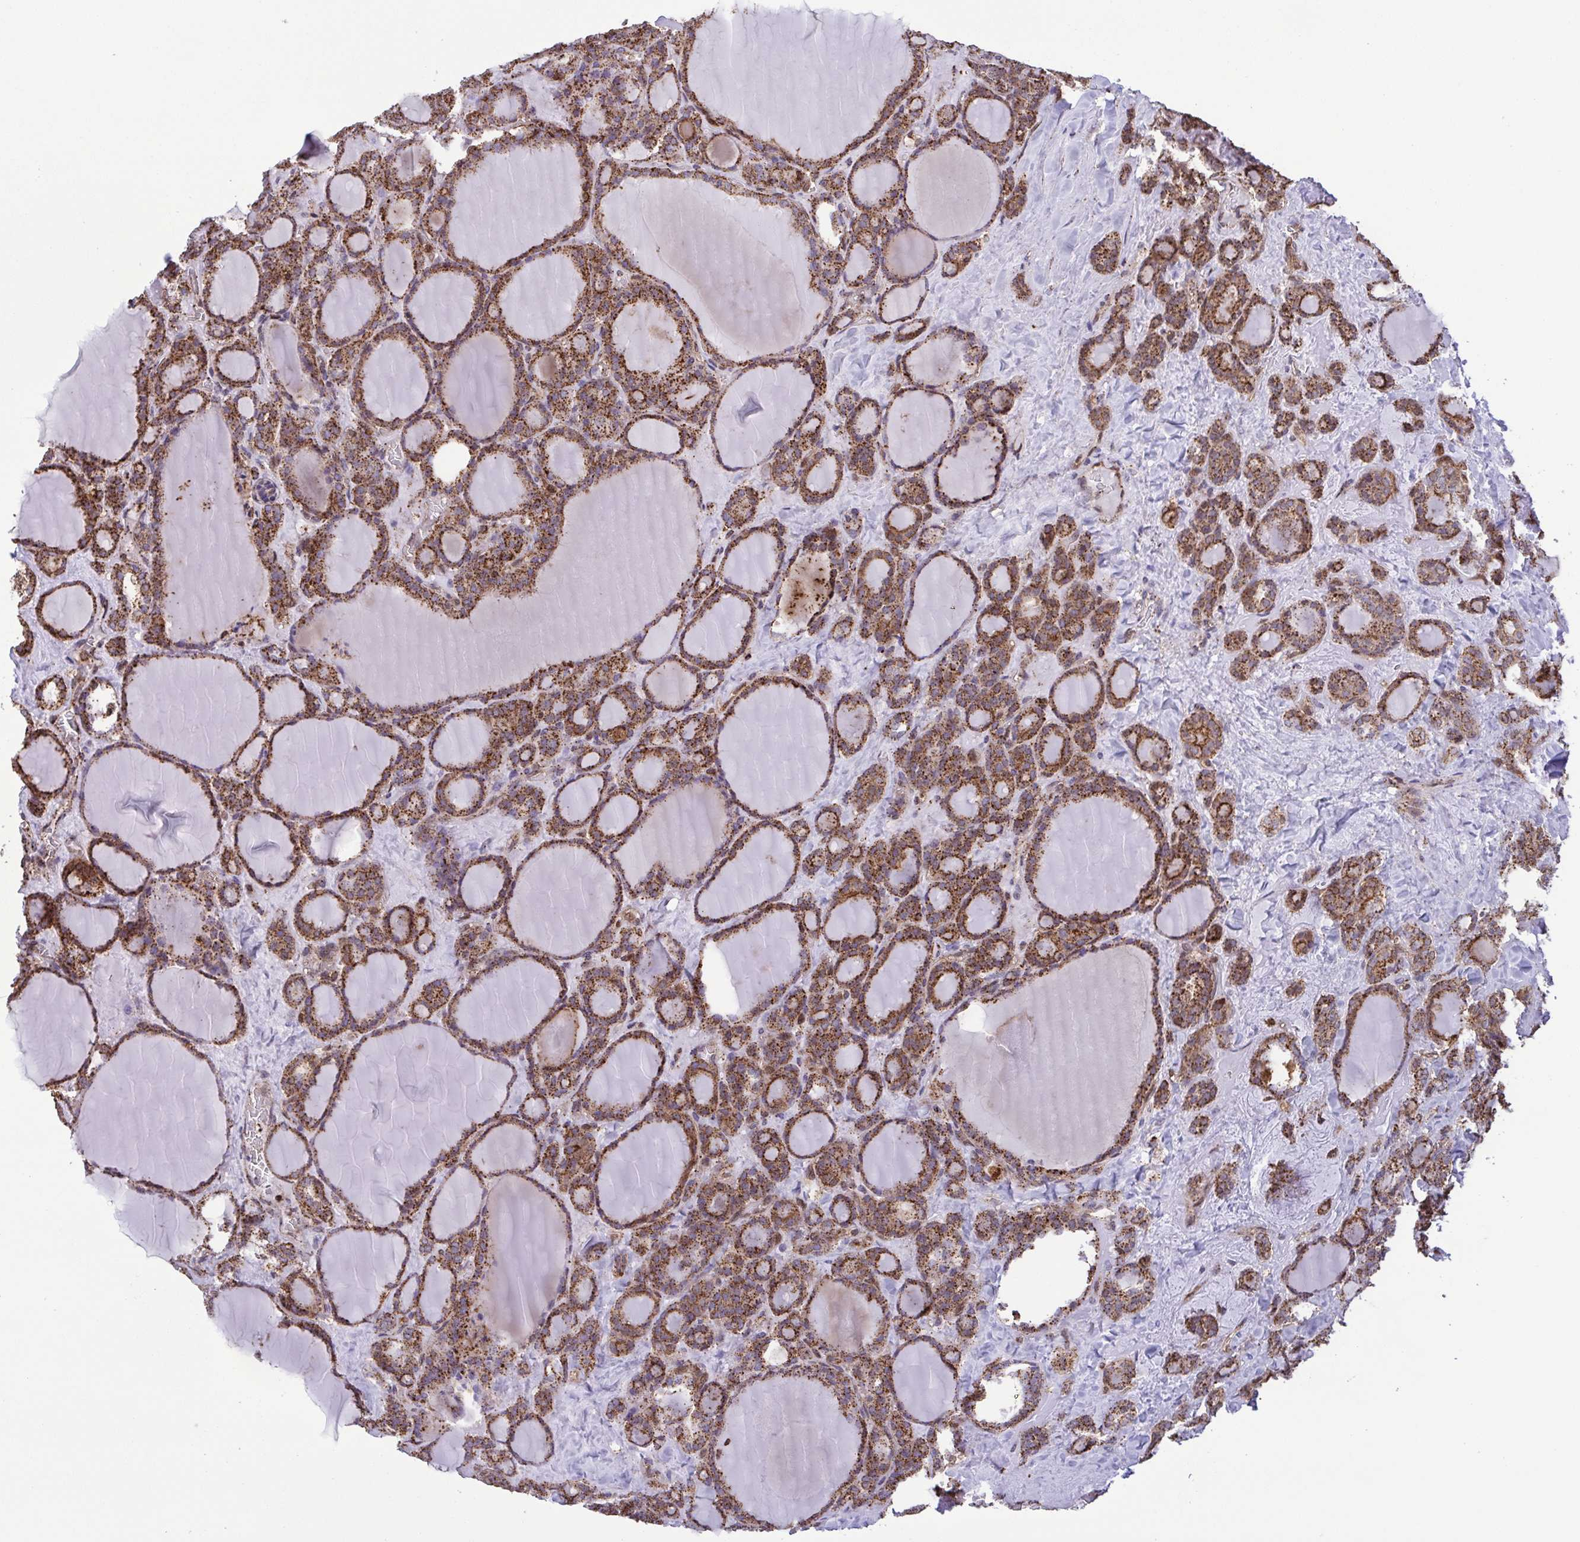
{"staining": {"intensity": "moderate", "quantity": ">75%", "location": "cytoplasmic/membranous"}, "tissue": "thyroid cancer", "cell_type": "Tumor cells", "image_type": "cancer", "snomed": [{"axis": "morphology", "description": "Normal tissue, NOS"}, {"axis": "morphology", "description": "Follicular adenoma carcinoma, NOS"}, {"axis": "topography", "description": "Thyroid gland"}], "caption": "A brown stain labels moderate cytoplasmic/membranous staining of a protein in thyroid follicular adenoma carcinoma tumor cells. (IHC, brightfield microscopy, high magnification).", "gene": "CHMP1B", "patient": {"sex": "female", "age": 31}}